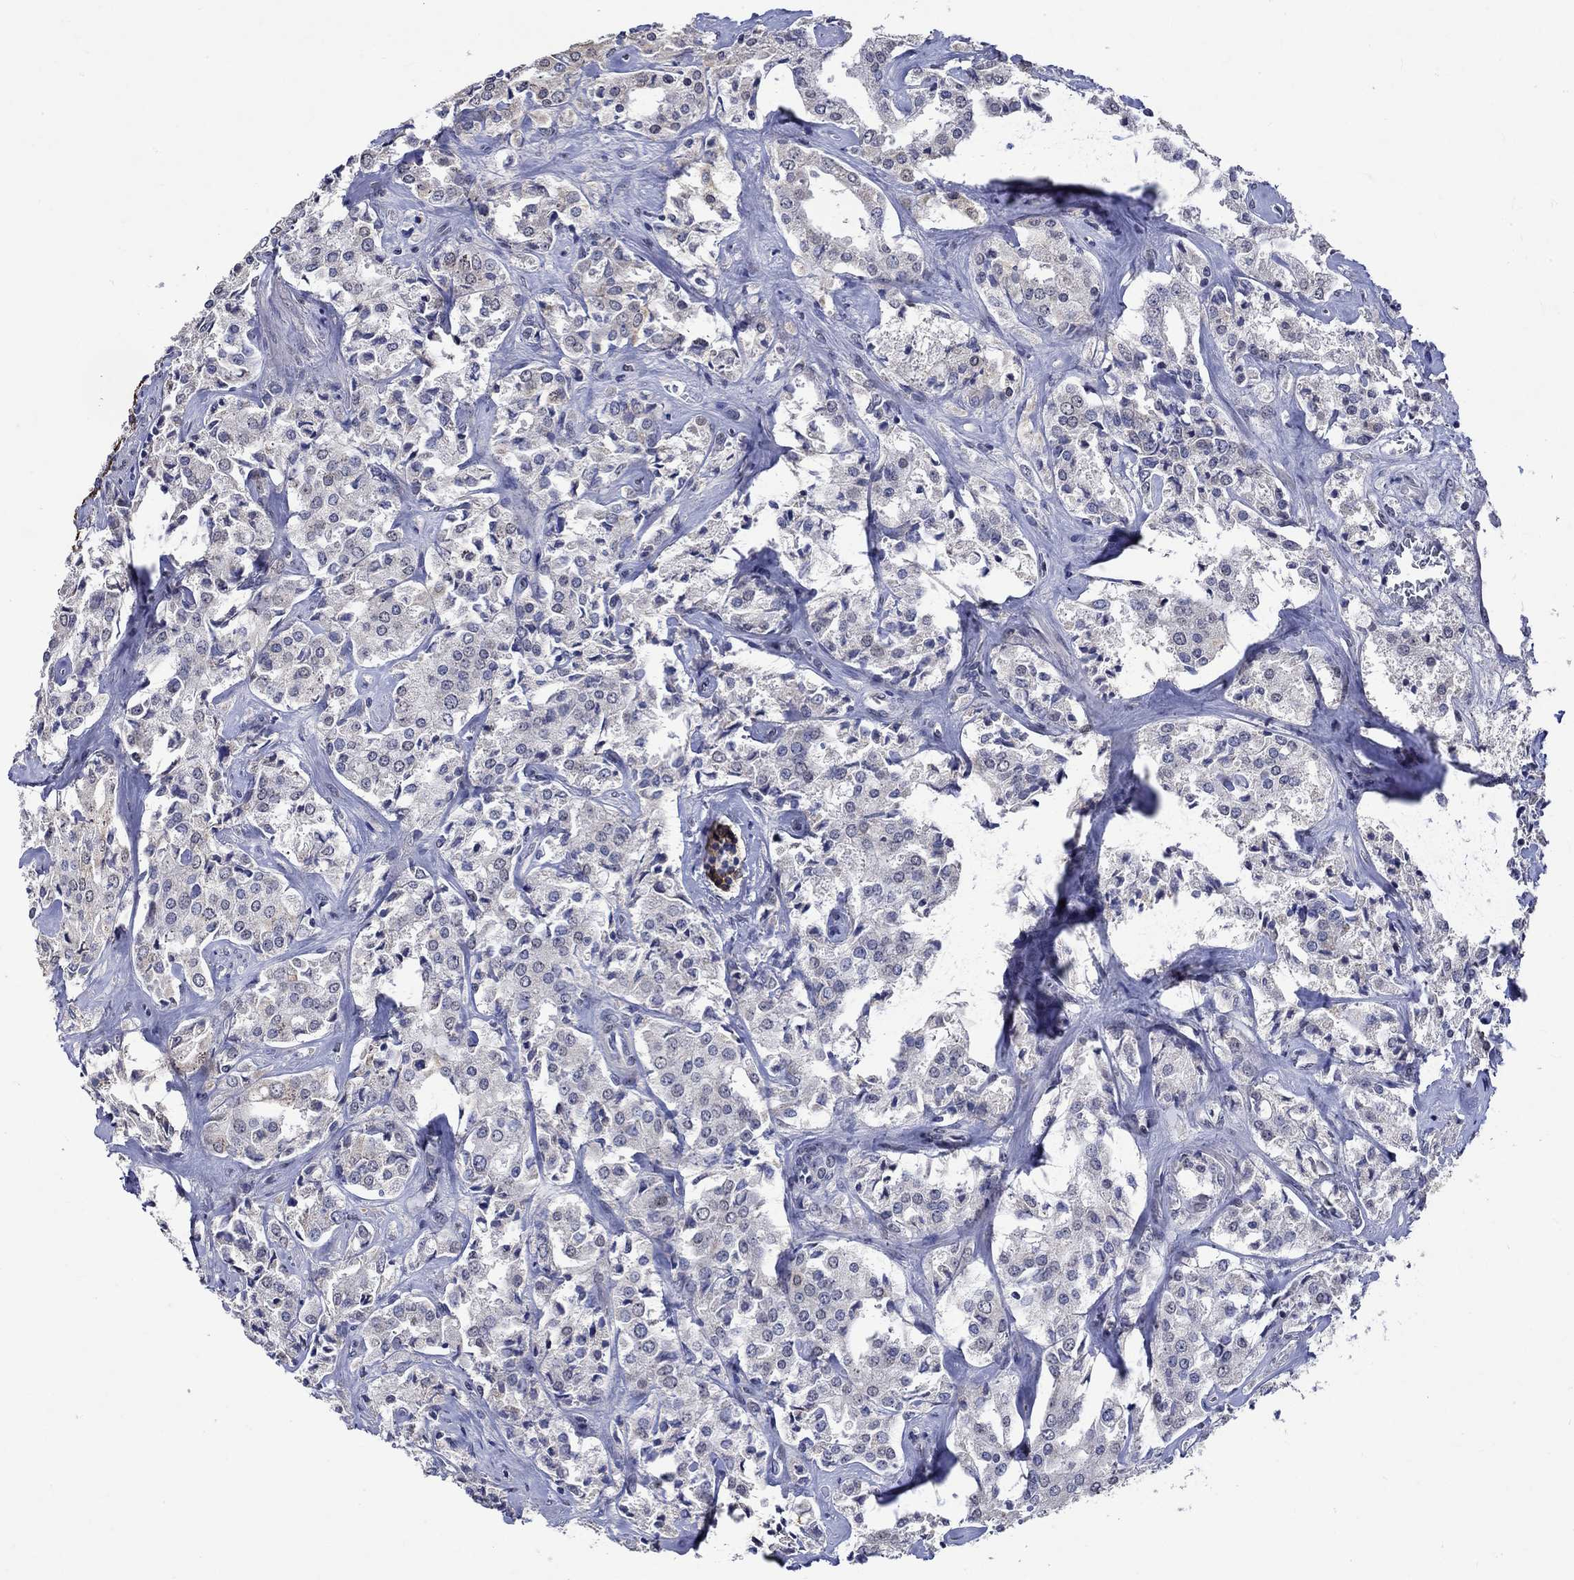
{"staining": {"intensity": "negative", "quantity": "none", "location": "none"}, "tissue": "prostate cancer", "cell_type": "Tumor cells", "image_type": "cancer", "snomed": [{"axis": "morphology", "description": "Adenocarcinoma, NOS"}, {"axis": "topography", "description": "Prostate"}], "caption": "The photomicrograph exhibits no staining of tumor cells in prostate adenocarcinoma.", "gene": "DDX3Y", "patient": {"sex": "male", "age": 66}}